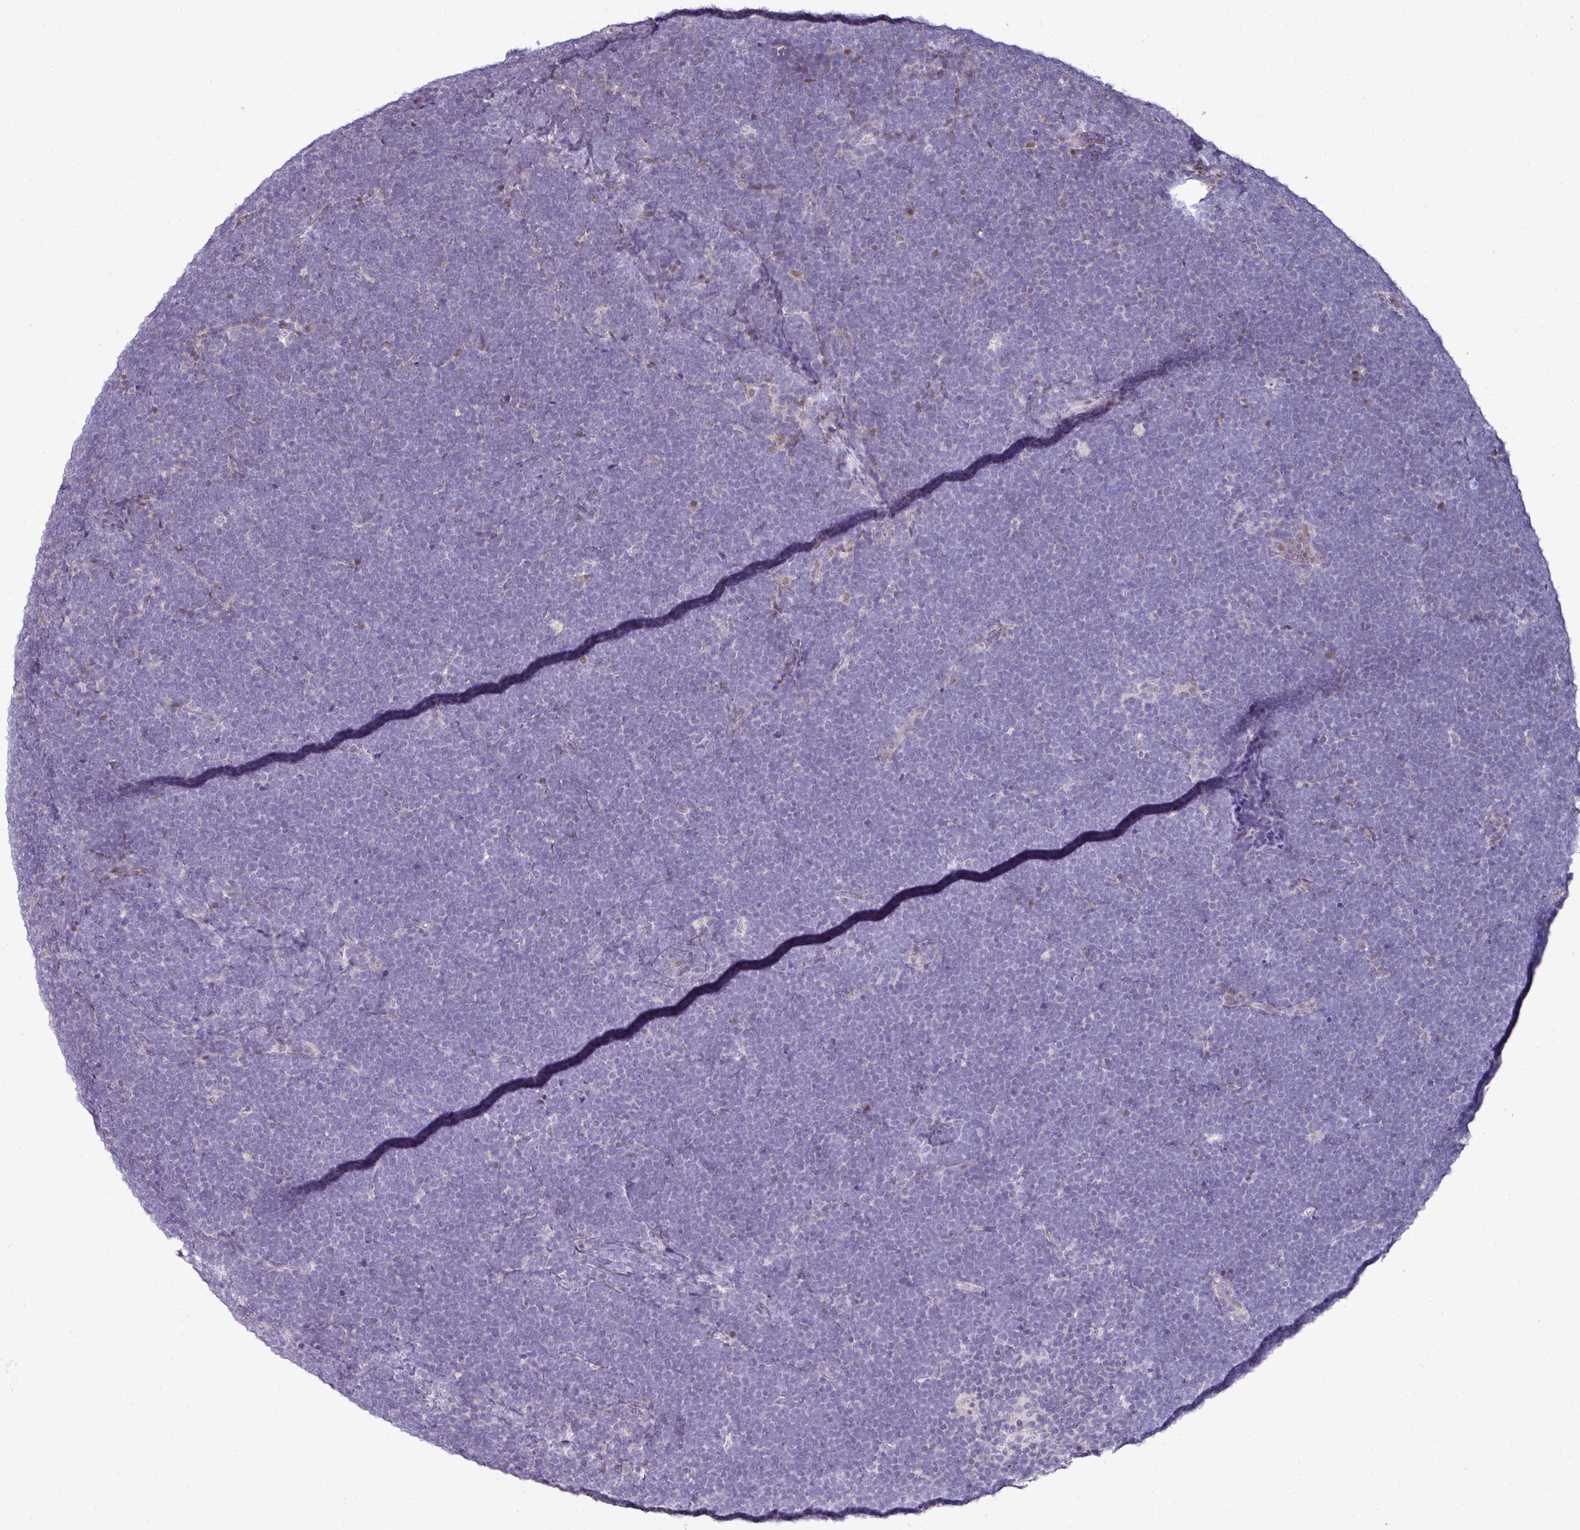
{"staining": {"intensity": "negative", "quantity": "none", "location": "none"}, "tissue": "lymphoma", "cell_type": "Tumor cells", "image_type": "cancer", "snomed": [{"axis": "morphology", "description": "Malignant lymphoma, non-Hodgkin's type, High grade"}, {"axis": "topography", "description": "Lymph node"}], "caption": "Image shows no significant protein positivity in tumor cells of malignant lymphoma, non-Hodgkin's type (high-grade).", "gene": "ANKRD18A", "patient": {"sex": "male", "age": 13}}